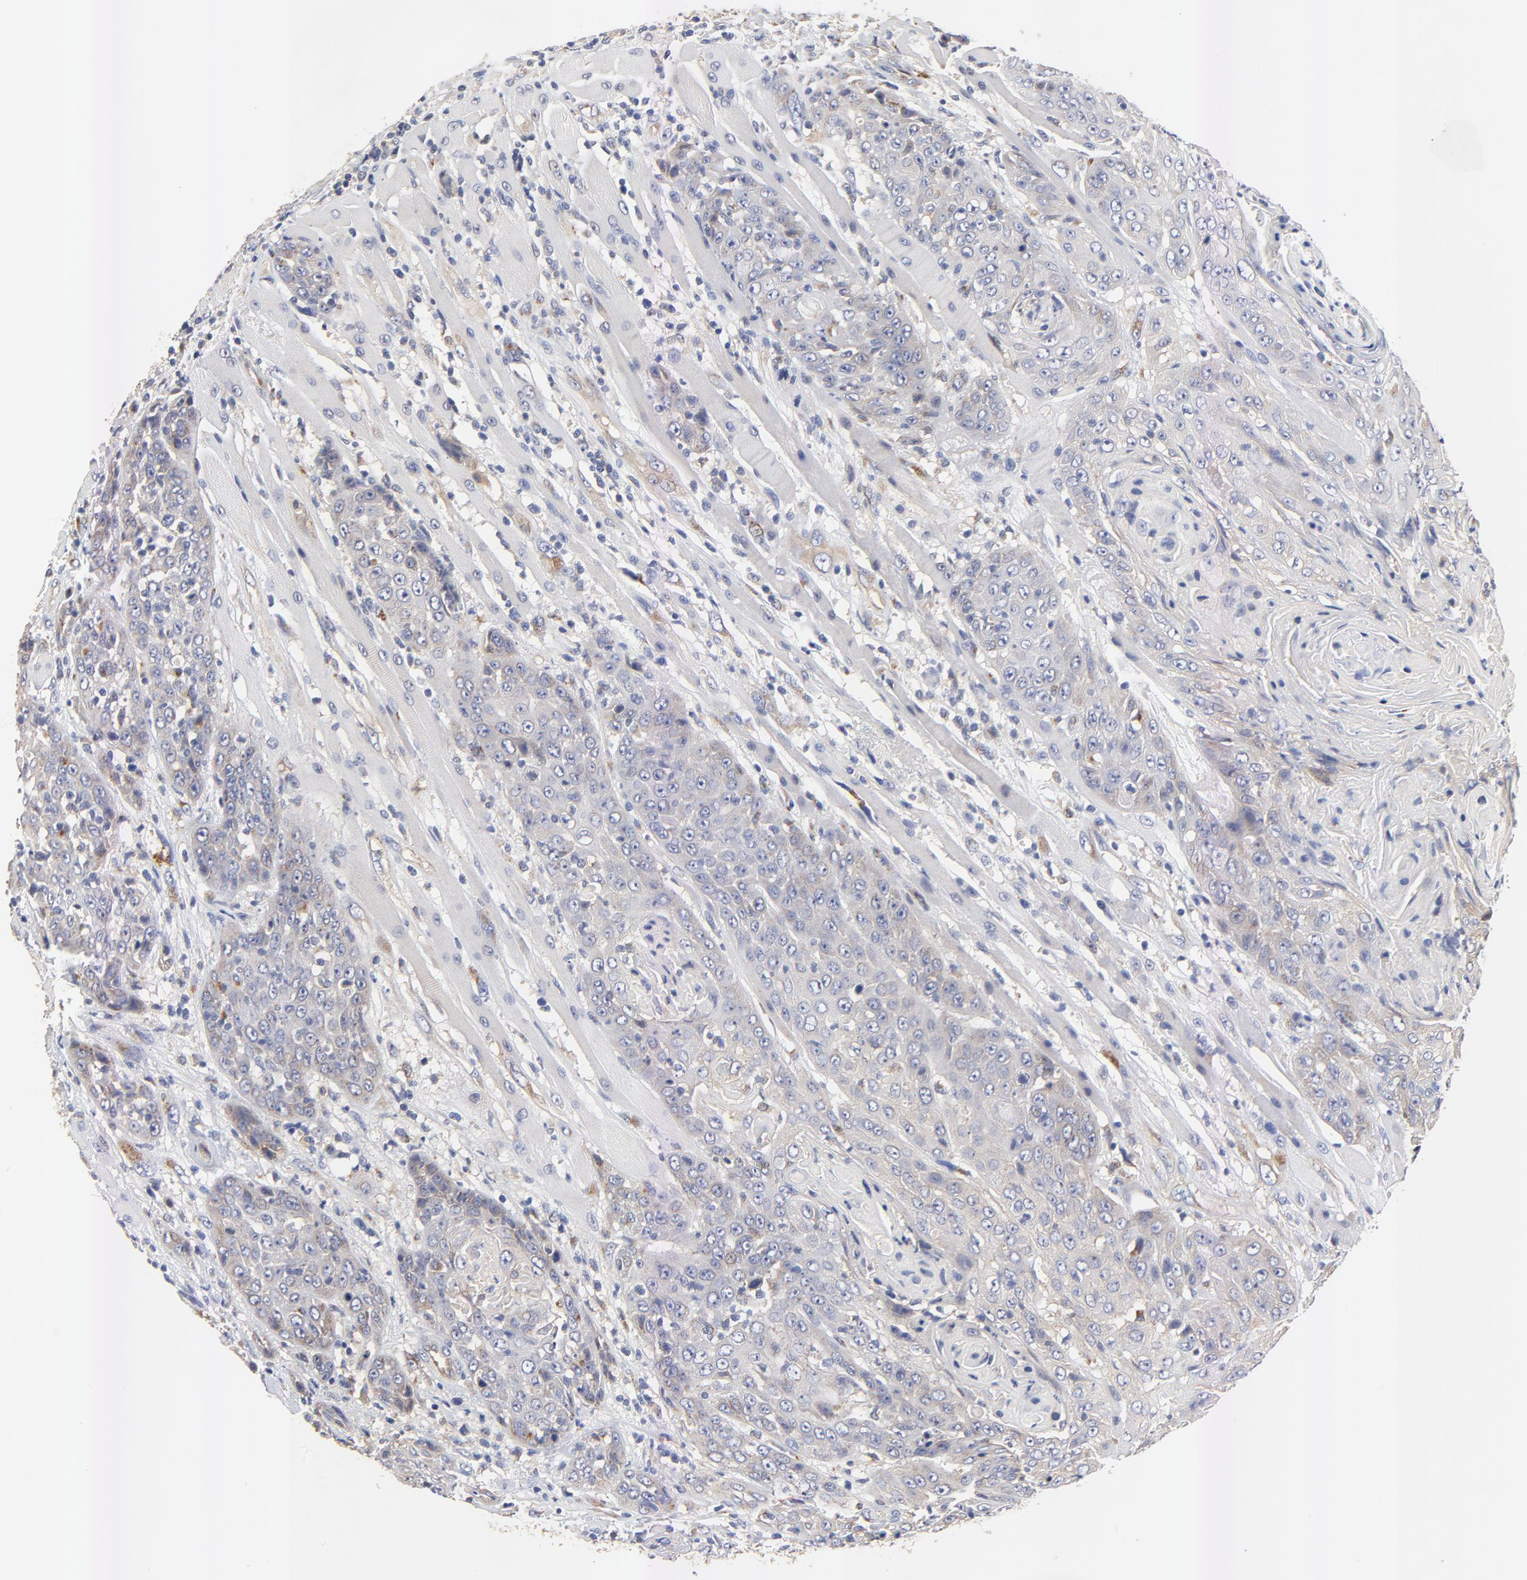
{"staining": {"intensity": "weak", "quantity": "25%-75%", "location": "cytoplasmic/membranous"}, "tissue": "head and neck cancer", "cell_type": "Tumor cells", "image_type": "cancer", "snomed": [{"axis": "morphology", "description": "Squamous cell carcinoma, NOS"}, {"axis": "topography", "description": "Head-Neck"}], "caption": "Protein staining by immunohistochemistry shows weak cytoplasmic/membranous expression in approximately 25%-75% of tumor cells in head and neck squamous cell carcinoma.", "gene": "FBXL2", "patient": {"sex": "female", "age": 84}}